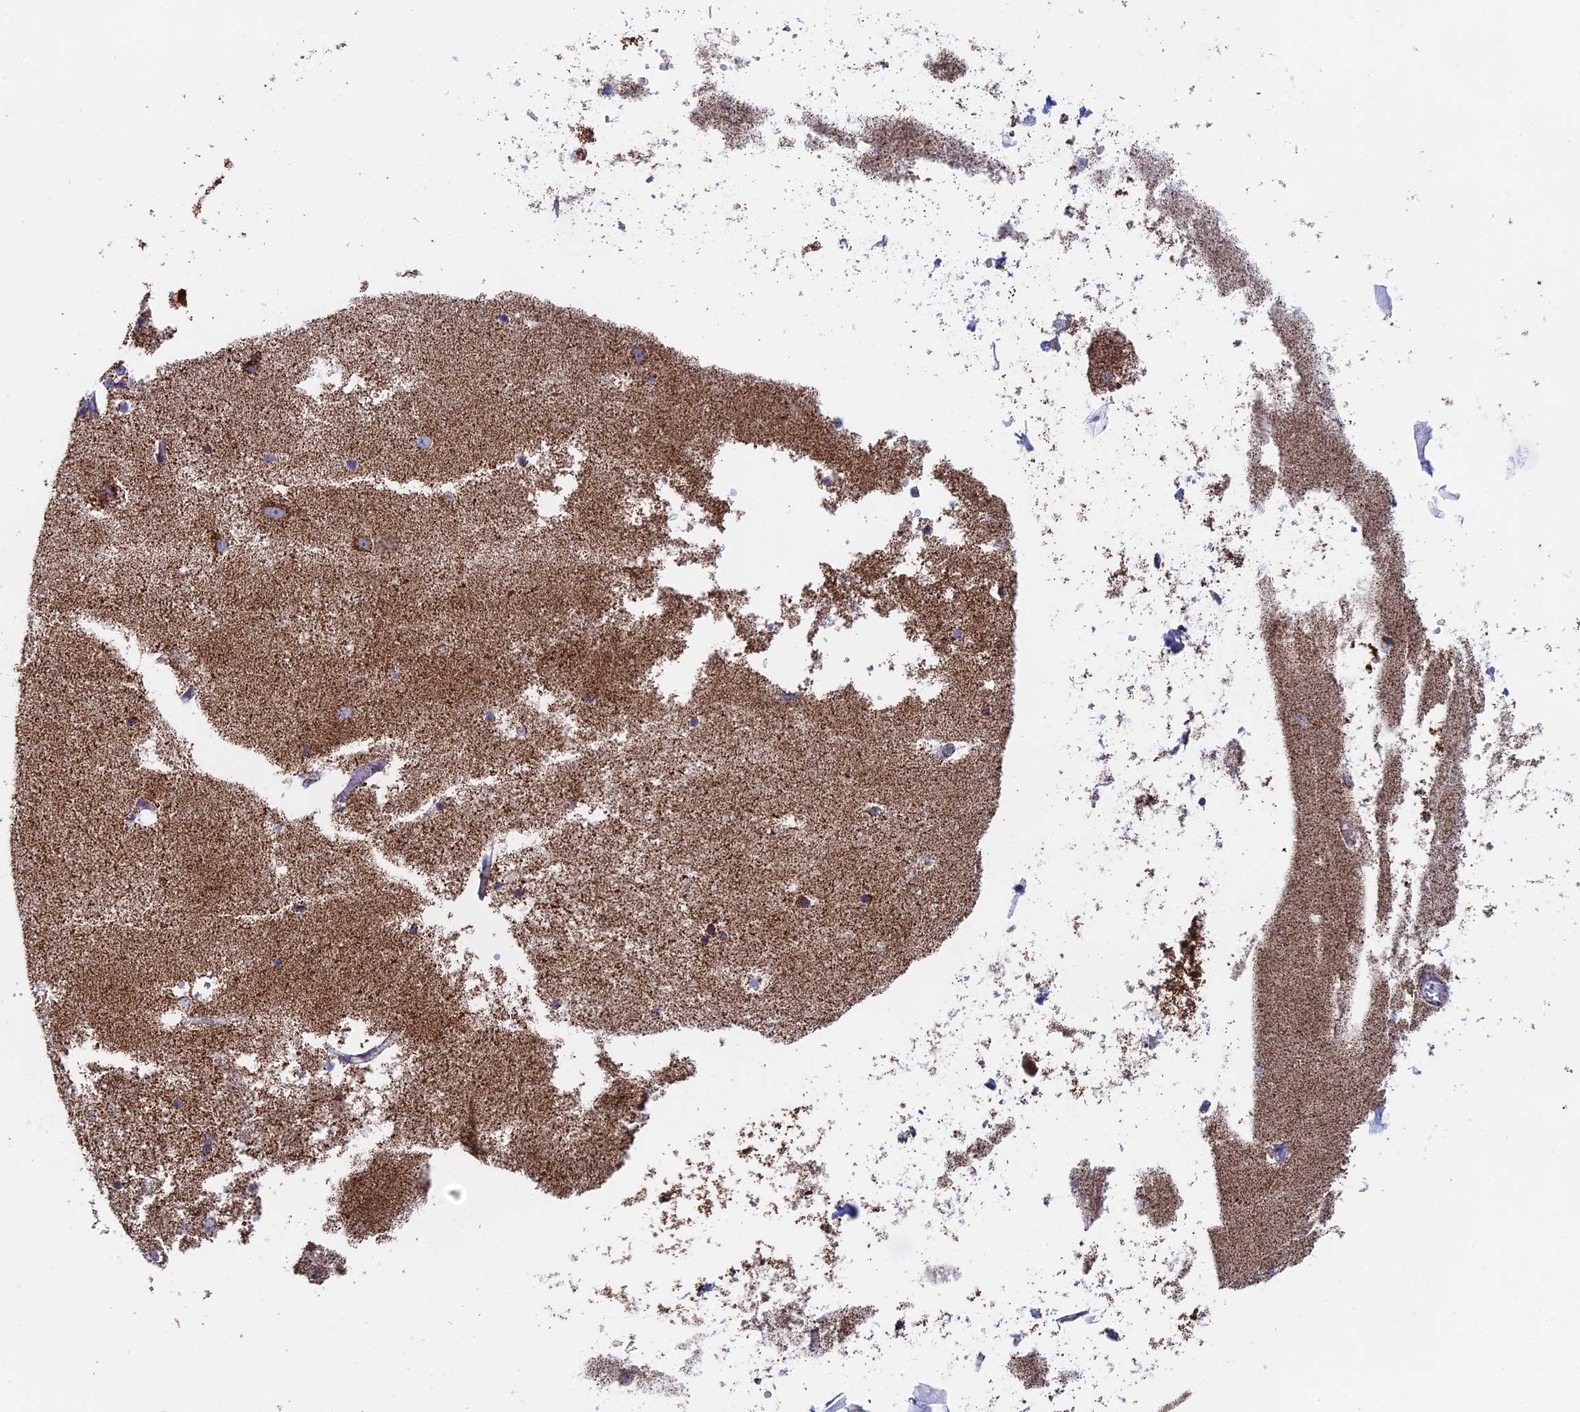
{"staining": {"intensity": "moderate", "quantity": "<25%", "location": "cytoplasmic/membranous"}, "tissue": "hippocampus", "cell_type": "Glial cells", "image_type": "normal", "snomed": [{"axis": "morphology", "description": "Normal tissue, NOS"}, {"axis": "topography", "description": "Hippocampus"}], "caption": "Moderate cytoplasmic/membranous expression for a protein is identified in approximately <25% of glial cells of benign hippocampus using immunohistochemistry (IHC).", "gene": "CDC16", "patient": {"sex": "female", "age": 52}}